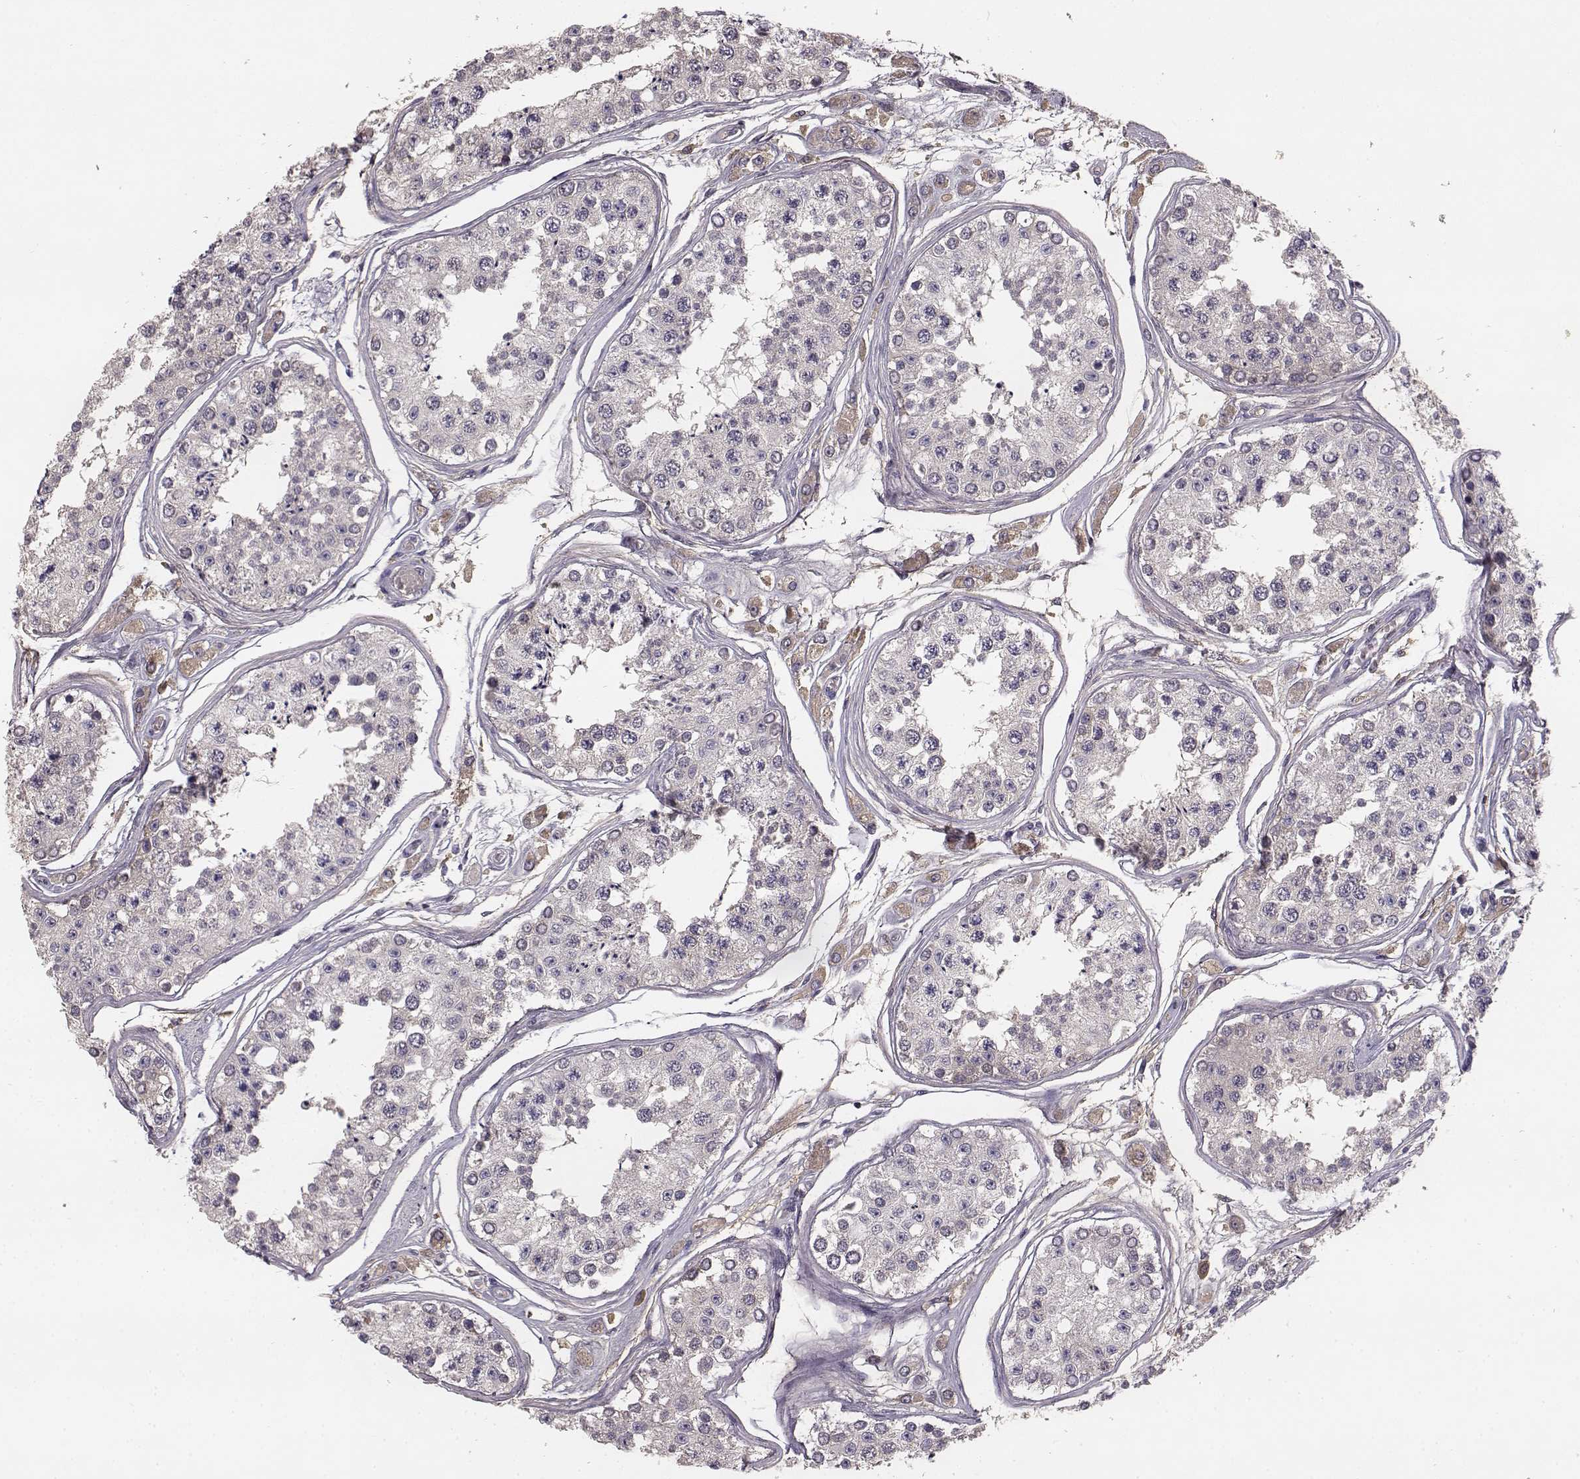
{"staining": {"intensity": "negative", "quantity": "none", "location": "none"}, "tissue": "testis", "cell_type": "Cells in seminiferous ducts", "image_type": "normal", "snomed": [{"axis": "morphology", "description": "Normal tissue, NOS"}, {"axis": "topography", "description": "Testis"}], "caption": "The image exhibits no significant expression in cells in seminiferous ducts of testis. (DAB immunohistochemistry, high magnification).", "gene": "YJEFN3", "patient": {"sex": "male", "age": 25}}